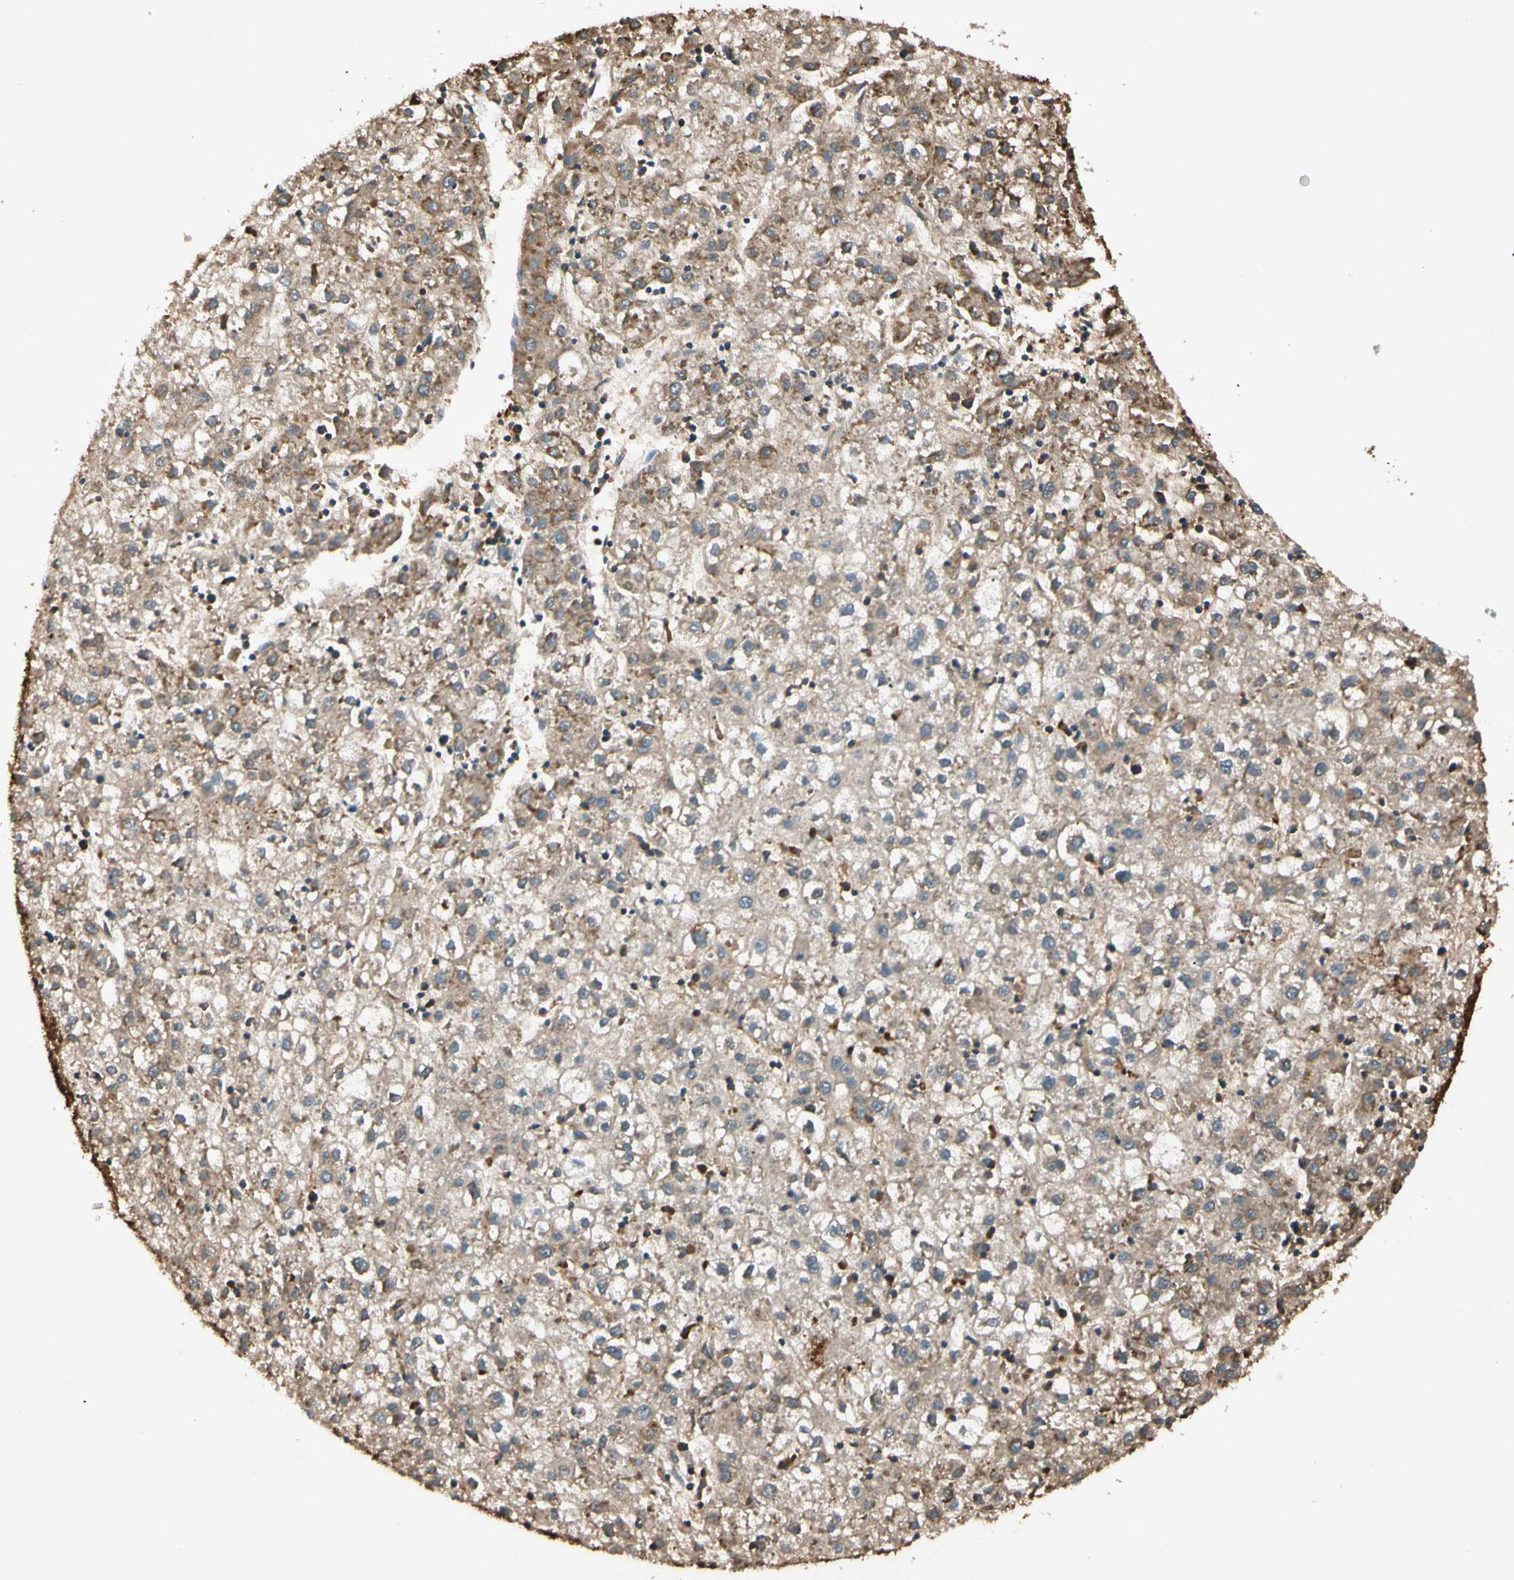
{"staining": {"intensity": "strong", "quantity": ">75%", "location": "cytoplasmic/membranous,nuclear"}, "tissue": "liver cancer", "cell_type": "Tumor cells", "image_type": "cancer", "snomed": [{"axis": "morphology", "description": "Carcinoma, Hepatocellular, NOS"}, {"axis": "topography", "description": "Liver"}], "caption": "IHC (DAB) staining of liver cancer exhibits strong cytoplasmic/membranous and nuclear protein expression in about >75% of tumor cells.", "gene": "PNCK", "patient": {"sex": "male", "age": 72}}